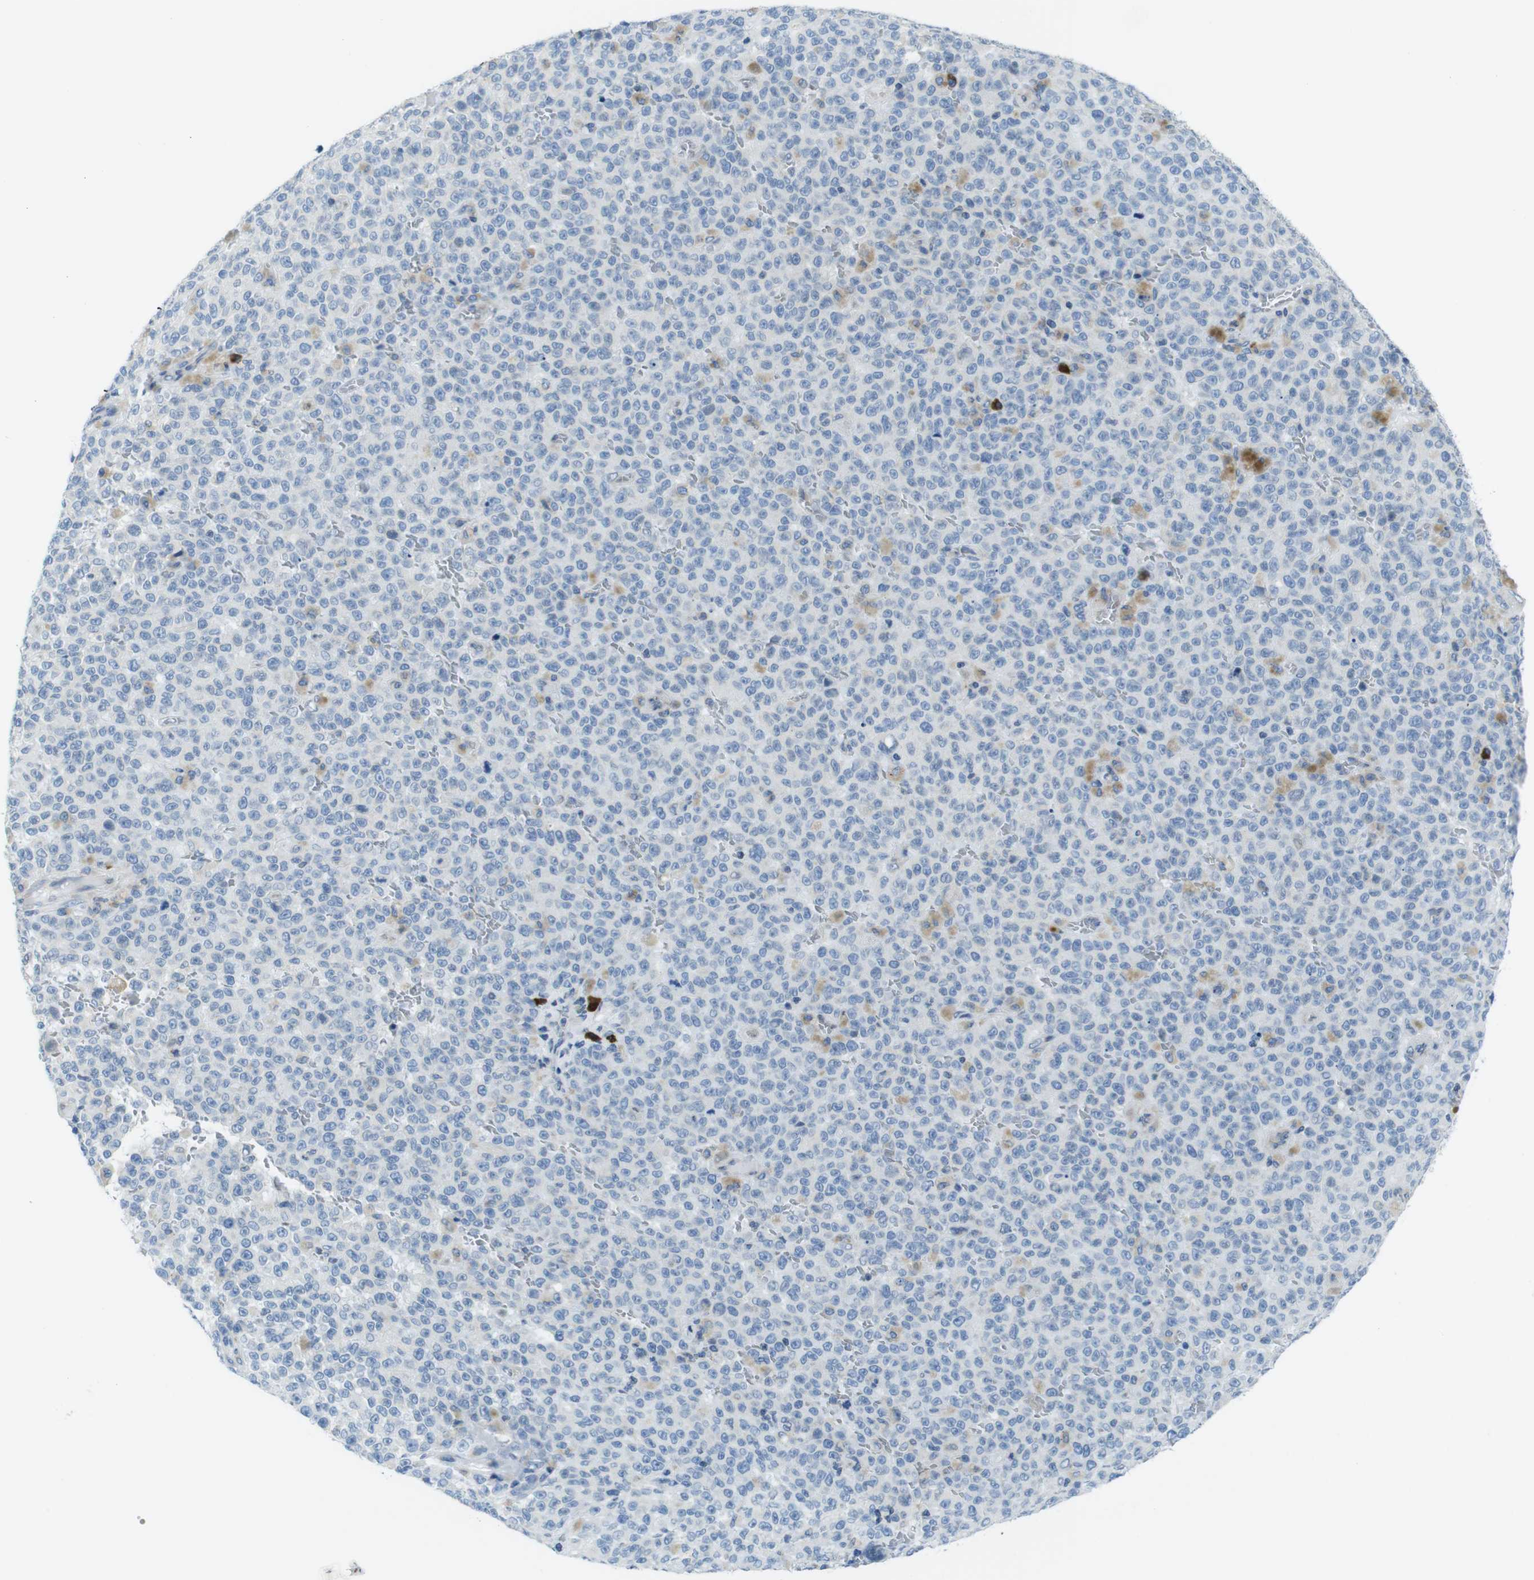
{"staining": {"intensity": "negative", "quantity": "none", "location": "none"}, "tissue": "melanoma", "cell_type": "Tumor cells", "image_type": "cancer", "snomed": [{"axis": "morphology", "description": "Malignant melanoma, NOS"}, {"axis": "topography", "description": "Skin"}], "caption": "IHC of human melanoma shows no staining in tumor cells. (Brightfield microscopy of DAB IHC at high magnification).", "gene": "CLPTM1L", "patient": {"sex": "female", "age": 82}}